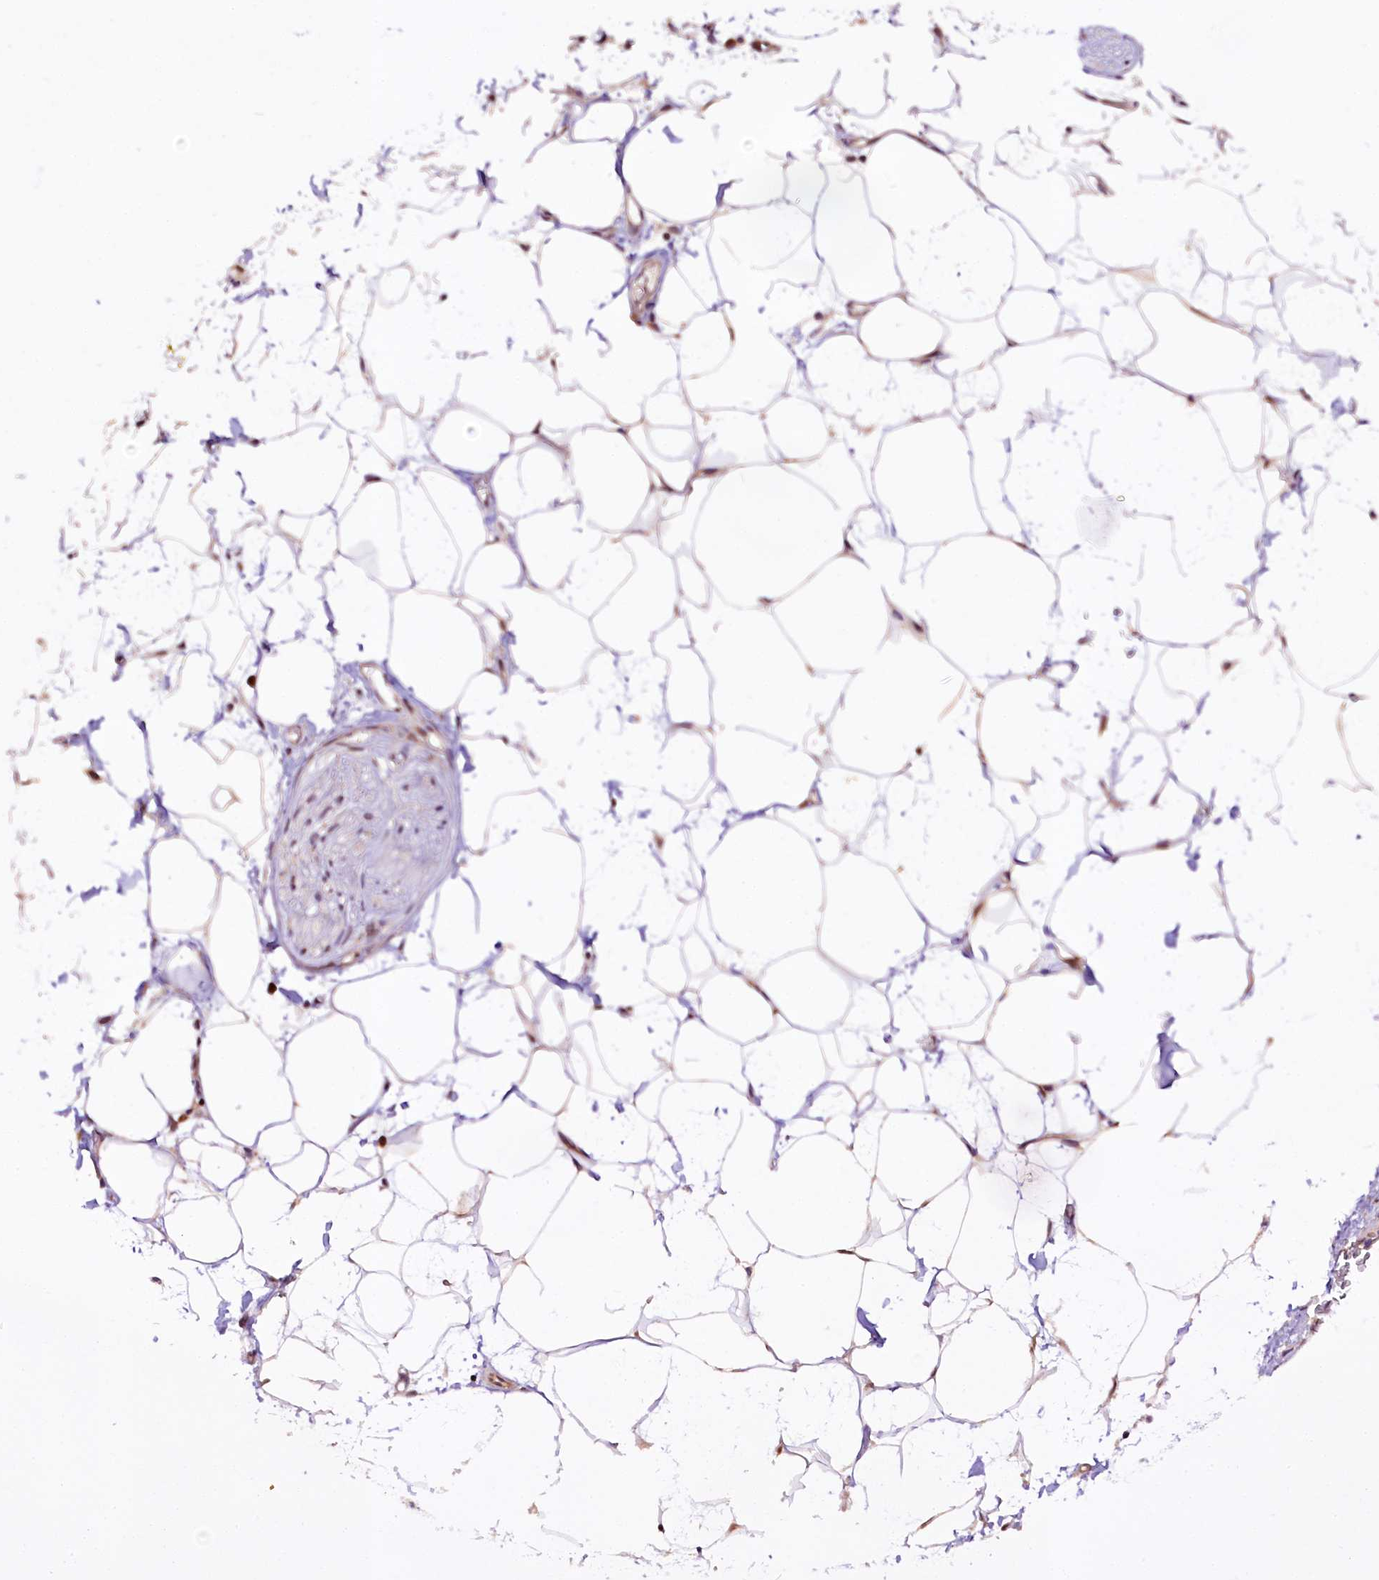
{"staining": {"intensity": "moderate", "quantity": "25%-75%", "location": "nuclear"}, "tissue": "adipose tissue", "cell_type": "Adipocytes", "image_type": "normal", "snomed": [{"axis": "morphology", "description": "Normal tissue, NOS"}, {"axis": "morphology", "description": "Adenocarcinoma, NOS"}, {"axis": "topography", "description": "Rectum"}, {"axis": "topography", "description": "Vagina"}, {"axis": "topography", "description": "Peripheral nerve tissue"}], "caption": "A high-resolution photomicrograph shows IHC staining of normal adipose tissue, which displays moderate nuclear expression in about 25%-75% of adipocytes.", "gene": "RPUSD2", "patient": {"sex": "female", "age": 71}}